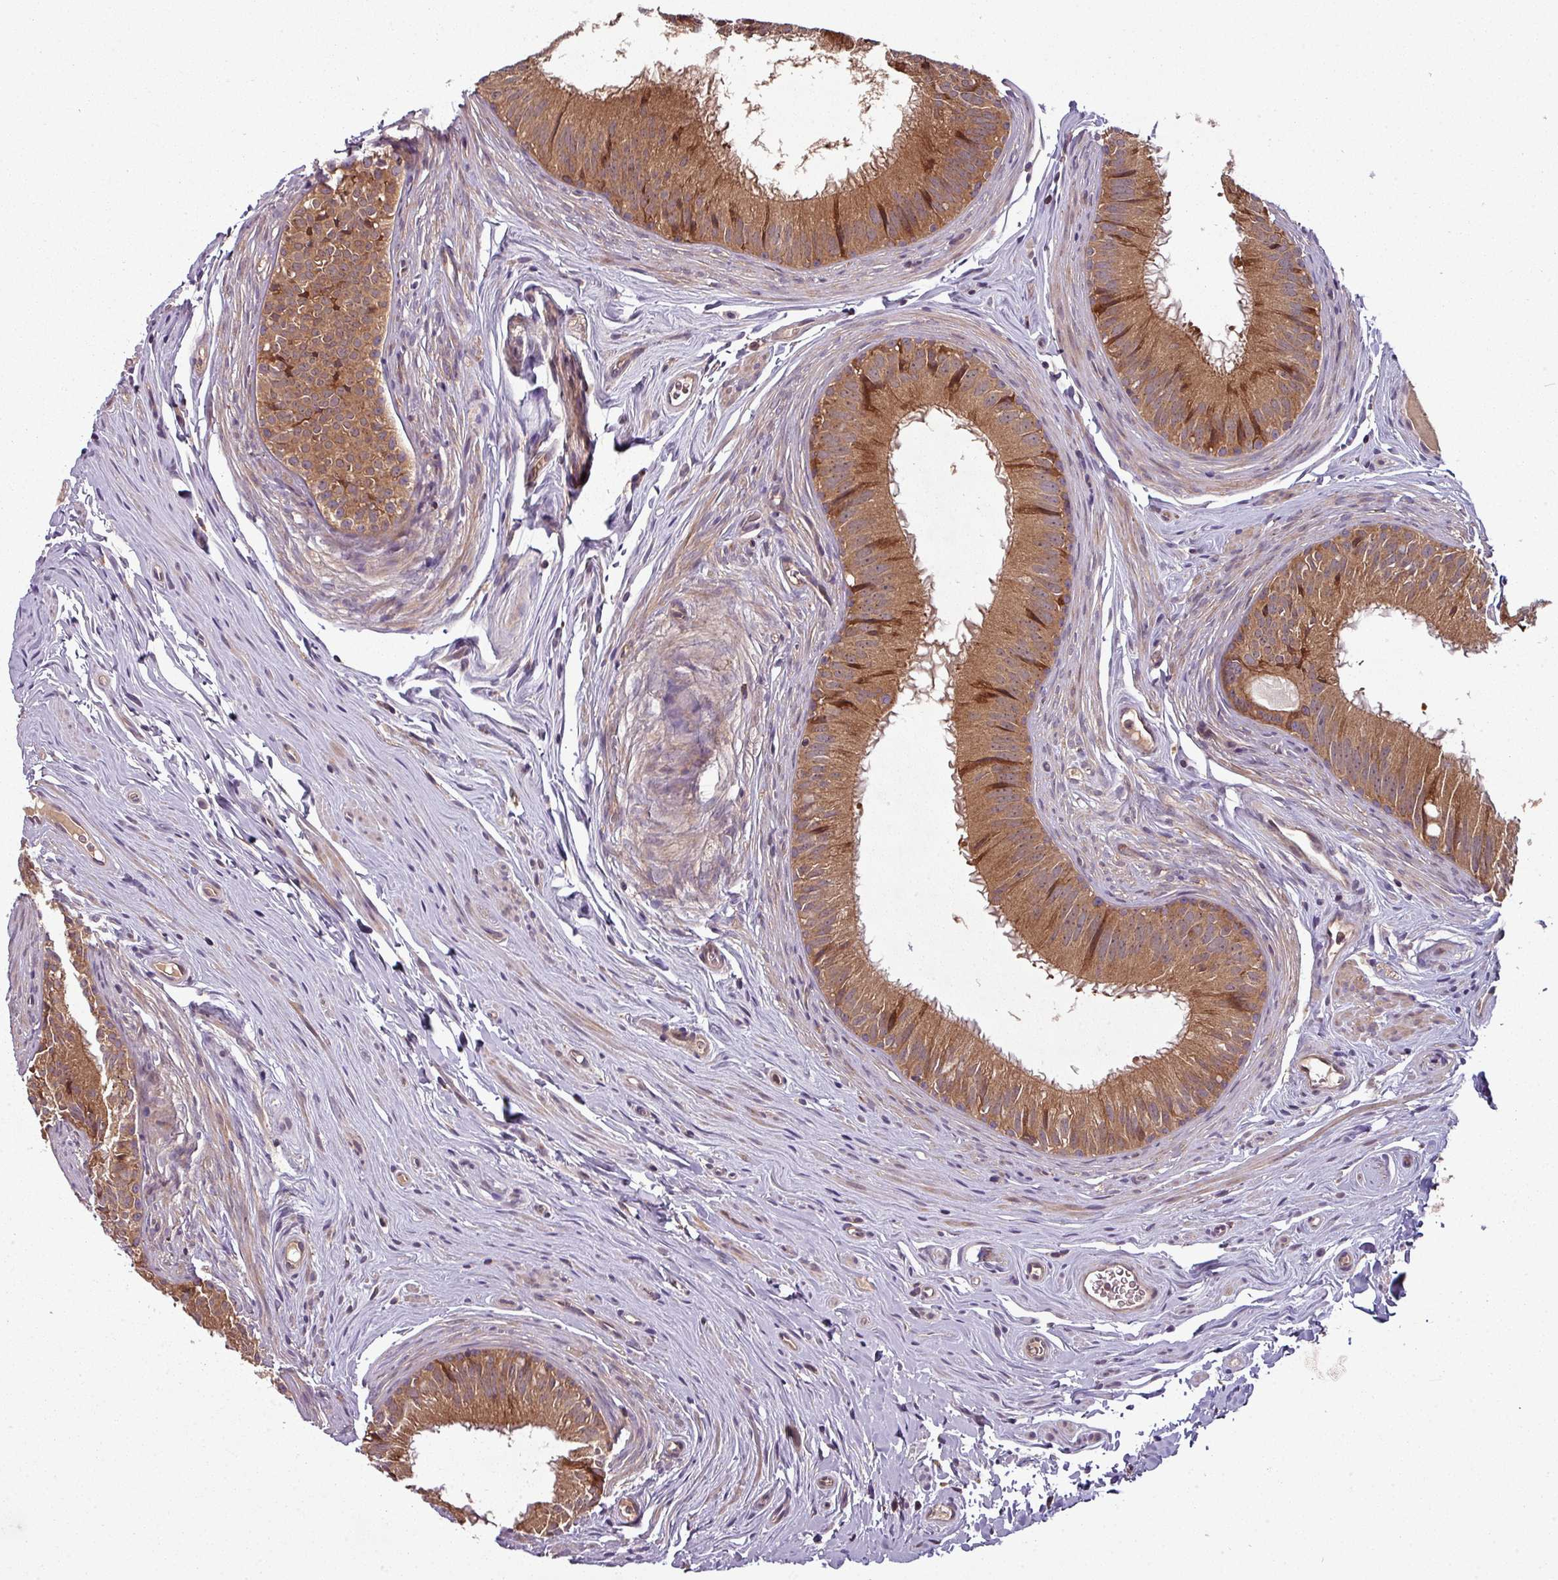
{"staining": {"intensity": "moderate", "quantity": ">75%", "location": "cytoplasmic/membranous"}, "tissue": "epididymis", "cell_type": "Glandular cells", "image_type": "normal", "snomed": [{"axis": "morphology", "description": "Normal tissue, NOS"}, {"axis": "topography", "description": "Epididymis, spermatic cord, NOS"}], "caption": "Immunohistochemistry (IHC) of benign epididymis reveals medium levels of moderate cytoplasmic/membranous staining in about >75% of glandular cells.", "gene": "GSKIP", "patient": {"sex": "male", "age": 25}}